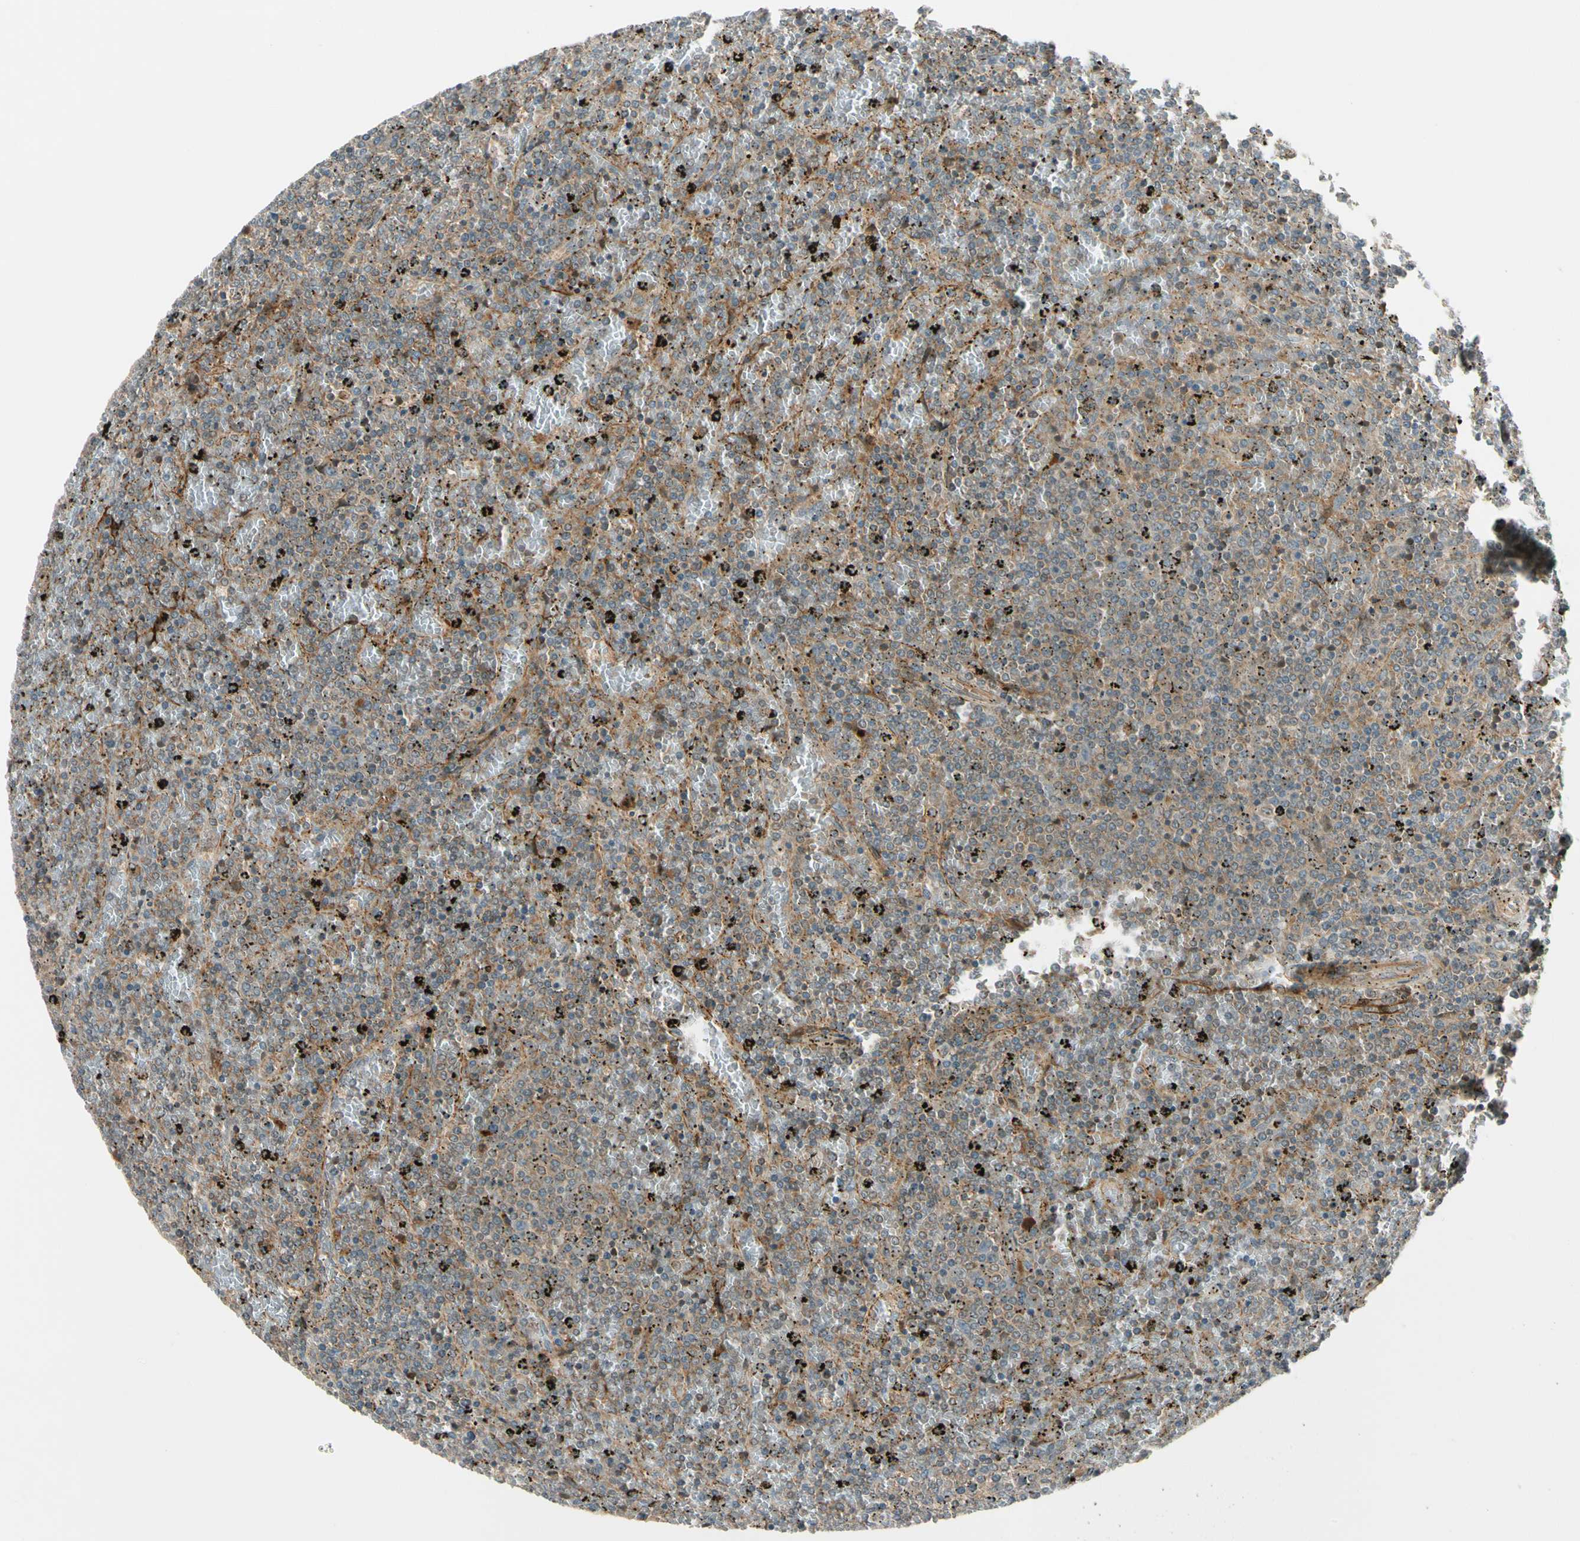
{"staining": {"intensity": "moderate", "quantity": "25%-75%", "location": "cytoplasmic/membranous"}, "tissue": "lymphoma", "cell_type": "Tumor cells", "image_type": "cancer", "snomed": [{"axis": "morphology", "description": "Malignant lymphoma, non-Hodgkin's type, Low grade"}, {"axis": "topography", "description": "Spleen"}], "caption": "DAB immunohistochemical staining of lymphoma exhibits moderate cytoplasmic/membranous protein positivity in approximately 25%-75% of tumor cells. Nuclei are stained in blue.", "gene": "ACVR1C", "patient": {"sex": "female", "age": 77}}